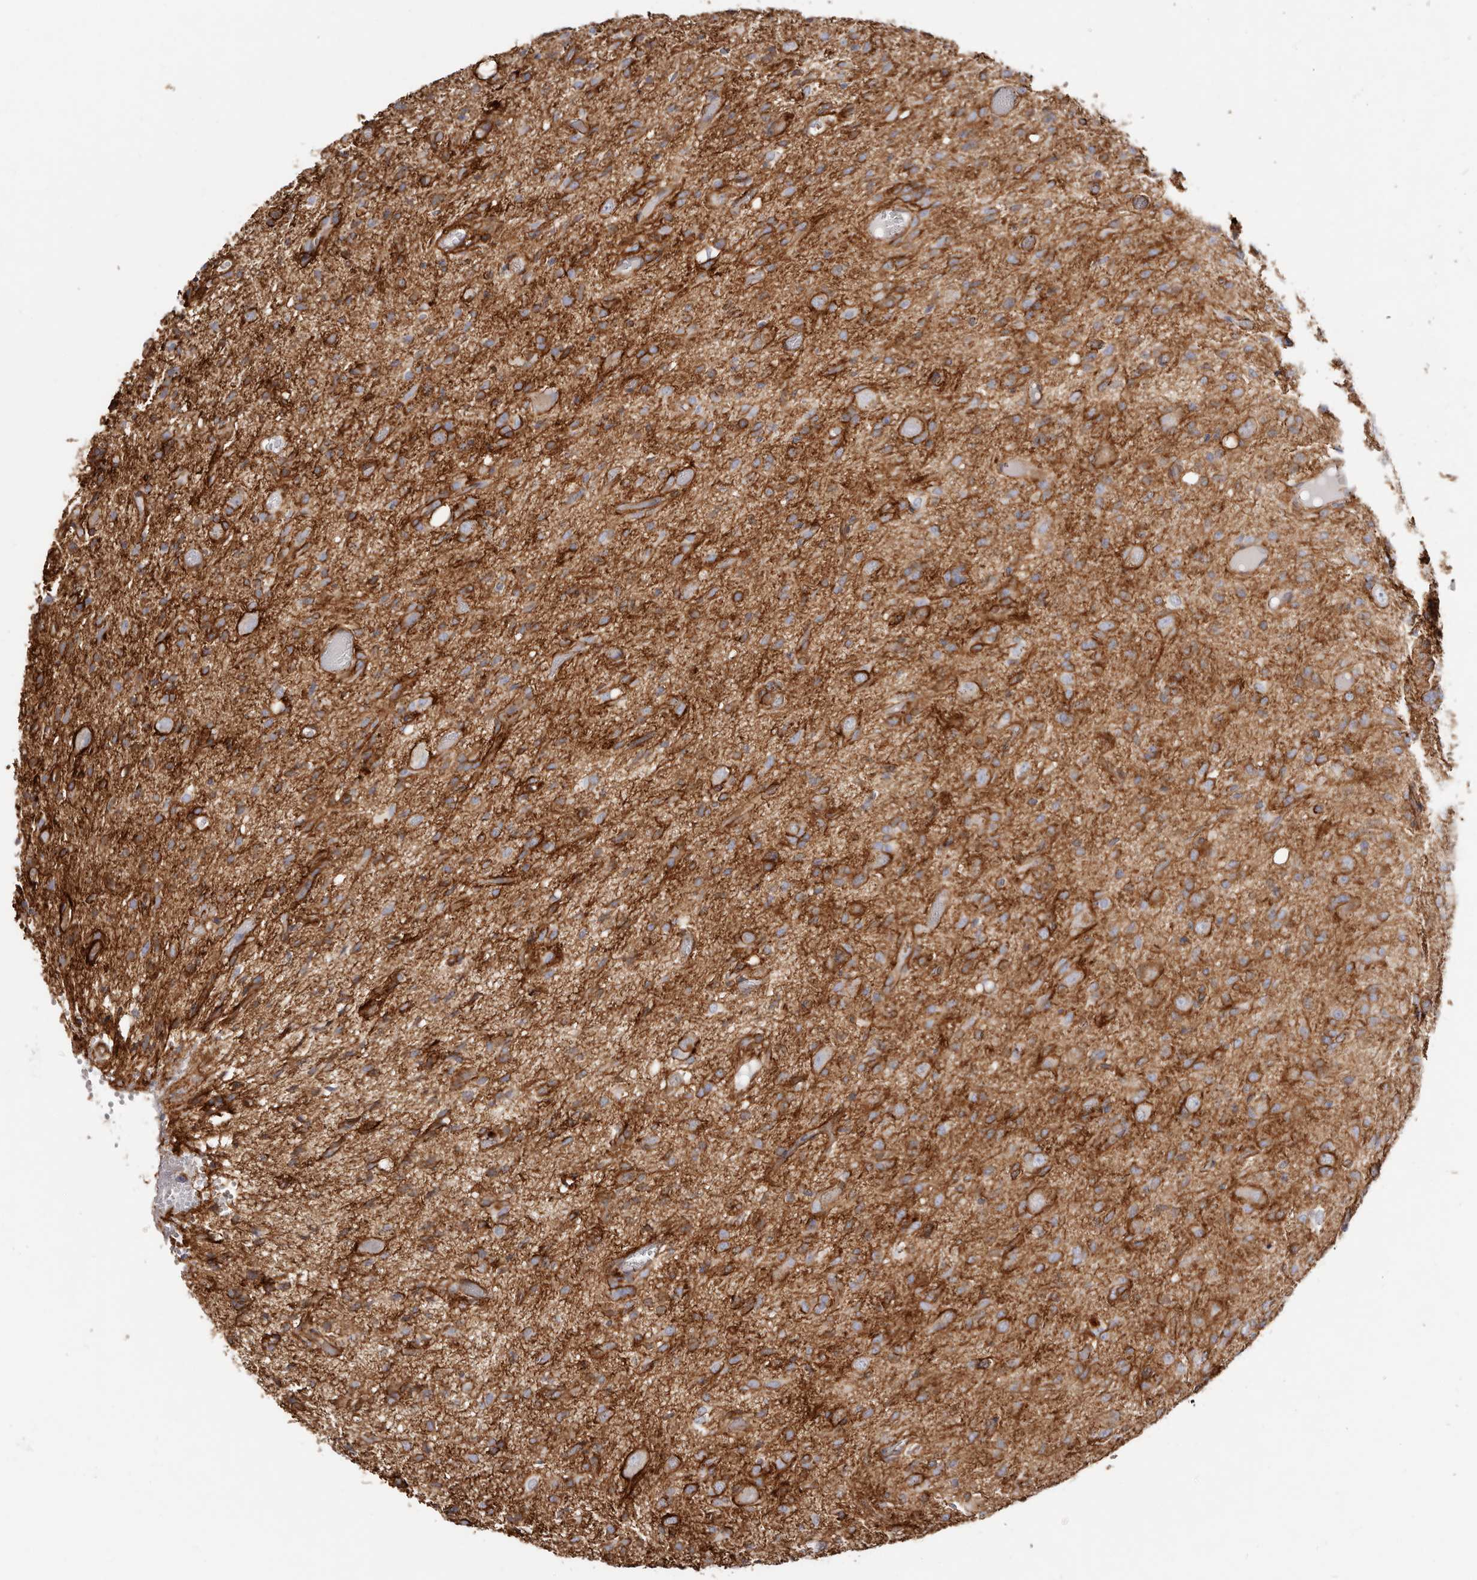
{"staining": {"intensity": "moderate", "quantity": "<25%", "location": "cytoplasmic/membranous"}, "tissue": "glioma", "cell_type": "Tumor cells", "image_type": "cancer", "snomed": [{"axis": "morphology", "description": "Glioma, malignant, High grade"}, {"axis": "topography", "description": "Brain"}], "caption": "A high-resolution micrograph shows immunohistochemistry staining of glioma, which shows moderate cytoplasmic/membranous staining in approximately <25% of tumor cells.", "gene": "CTNNB1", "patient": {"sex": "female", "age": 59}}